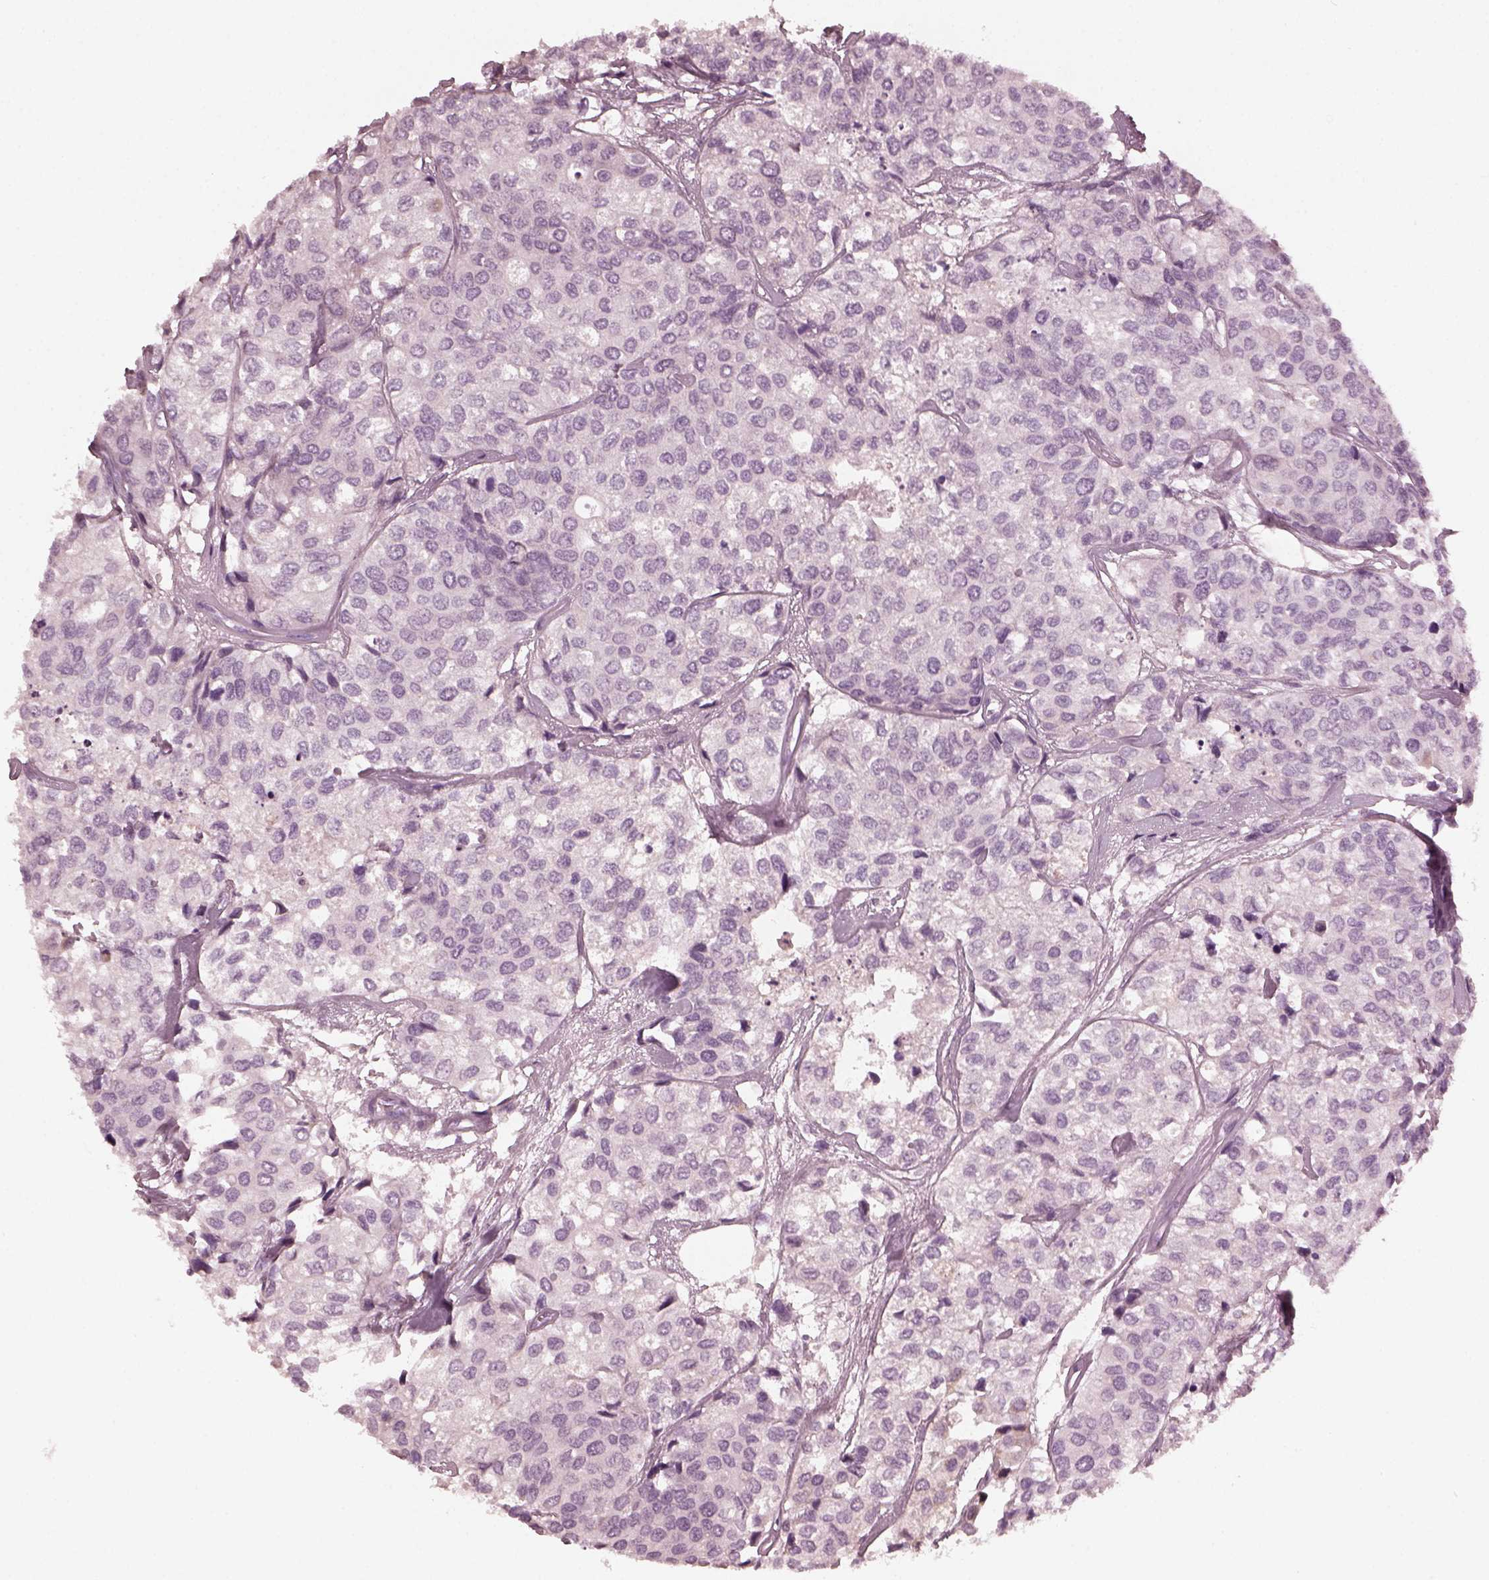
{"staining": {"intensity": "negative", "quantity": "none", "location": "none"}, "tissue": "urothelial cancer", "cell_type": "Tumor cells", "image_type": "cancer", "snomed": [{"axis": "morphology", "description": "Urothelial carcinoma, High grade"}, {"axis": "topography", "description": "Urinary bladder"}], "caption": "Immunohistochemical staining of human high-grade urothelial carcinoma displays no significant expression in tumor cells.", "gene": "CCDC170", "patient": {"sex": "male", "age": 73}}